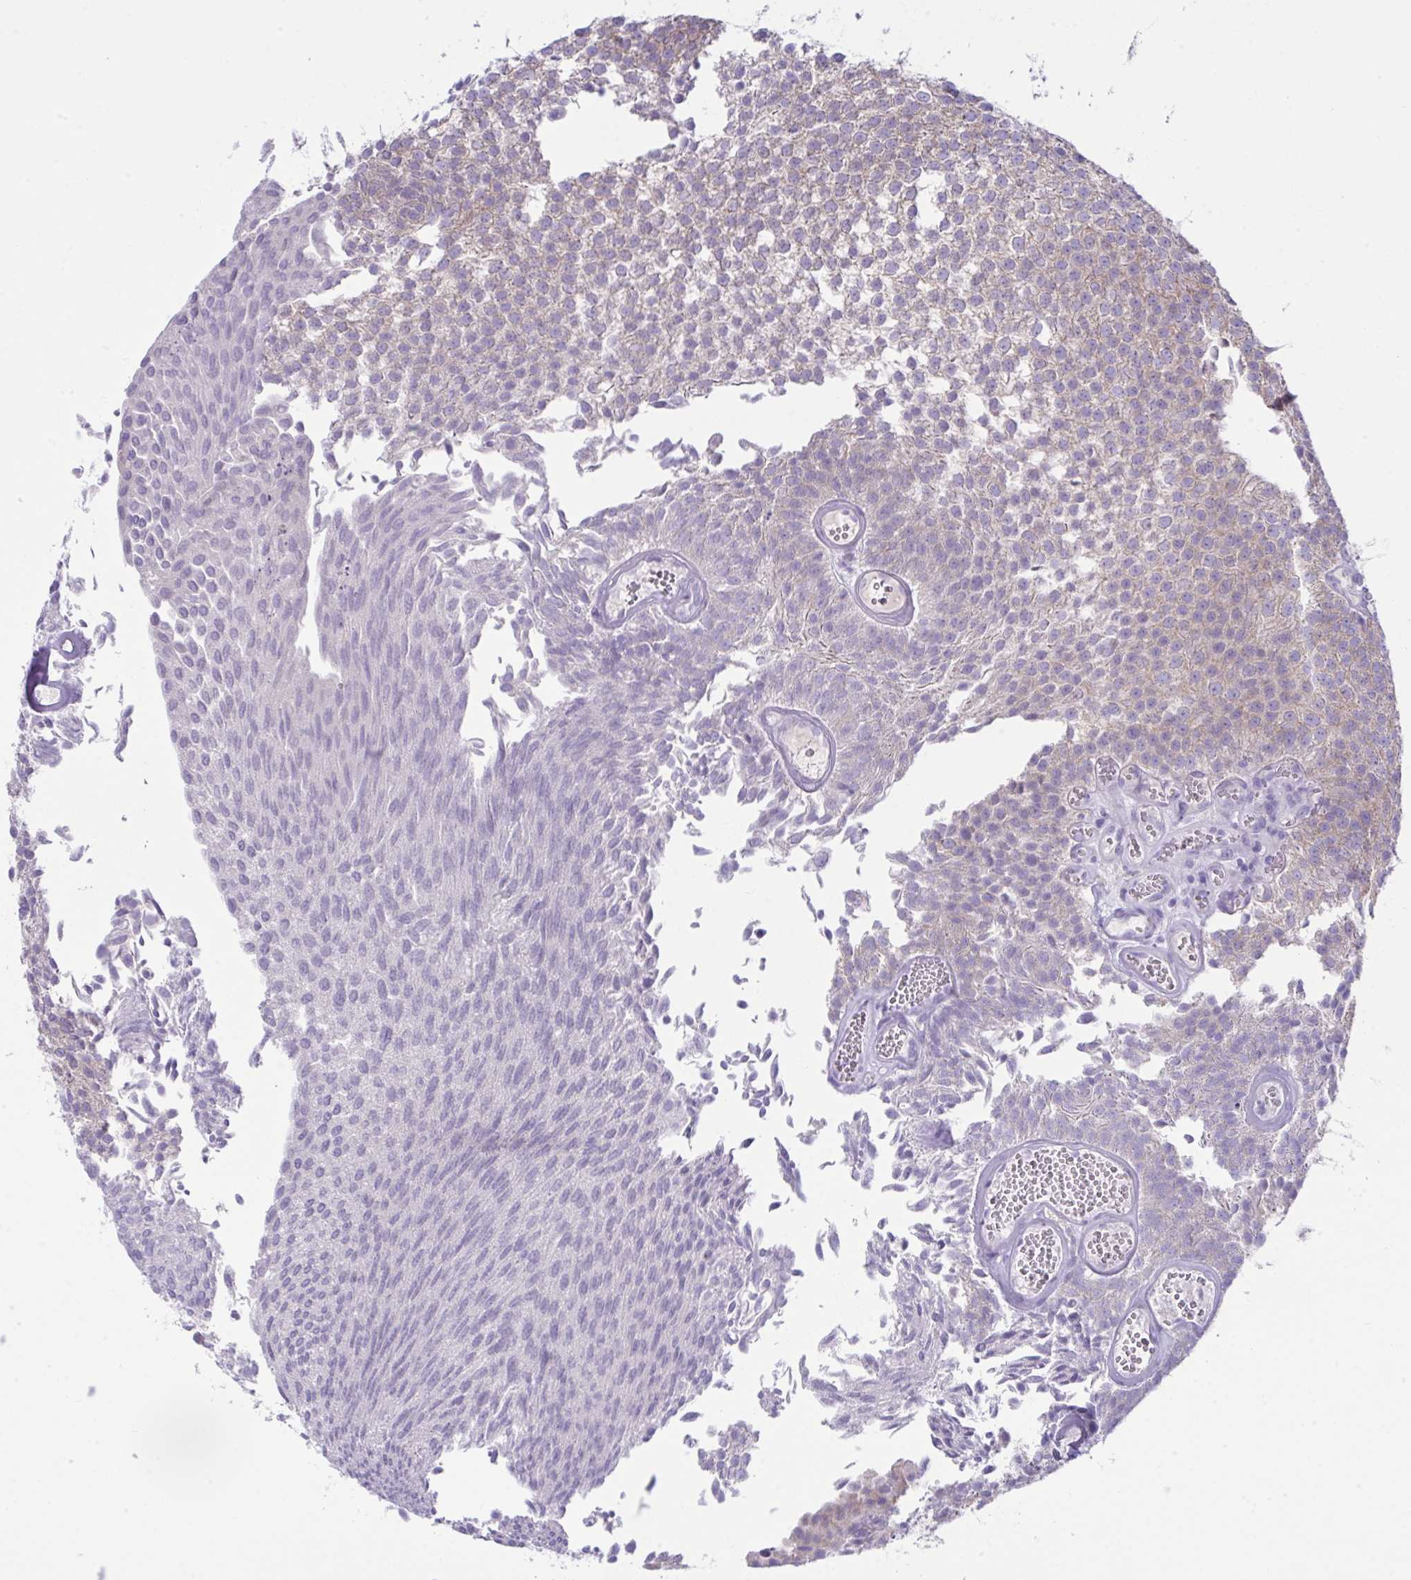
{"staining": {"intensity": "weak", "quantity": "<25%", "location": "cytoplasmic/membranous"}, "tissue": "urothelial cancer", "cell_type": "Tumor cells", "image_type": "cancer", "snomed": [{"axis": "morphology", "description": "Urothelial carcinoma, Low grade"}, {"axis": "topography", "description": "Urinary bladder"}], "caption": "Immunohistochemical staining of urothelial cancer displays no significant expression in tumor cells.", "gene": "GLB1L2", "patient": {"sex": "male", "age": 82}}